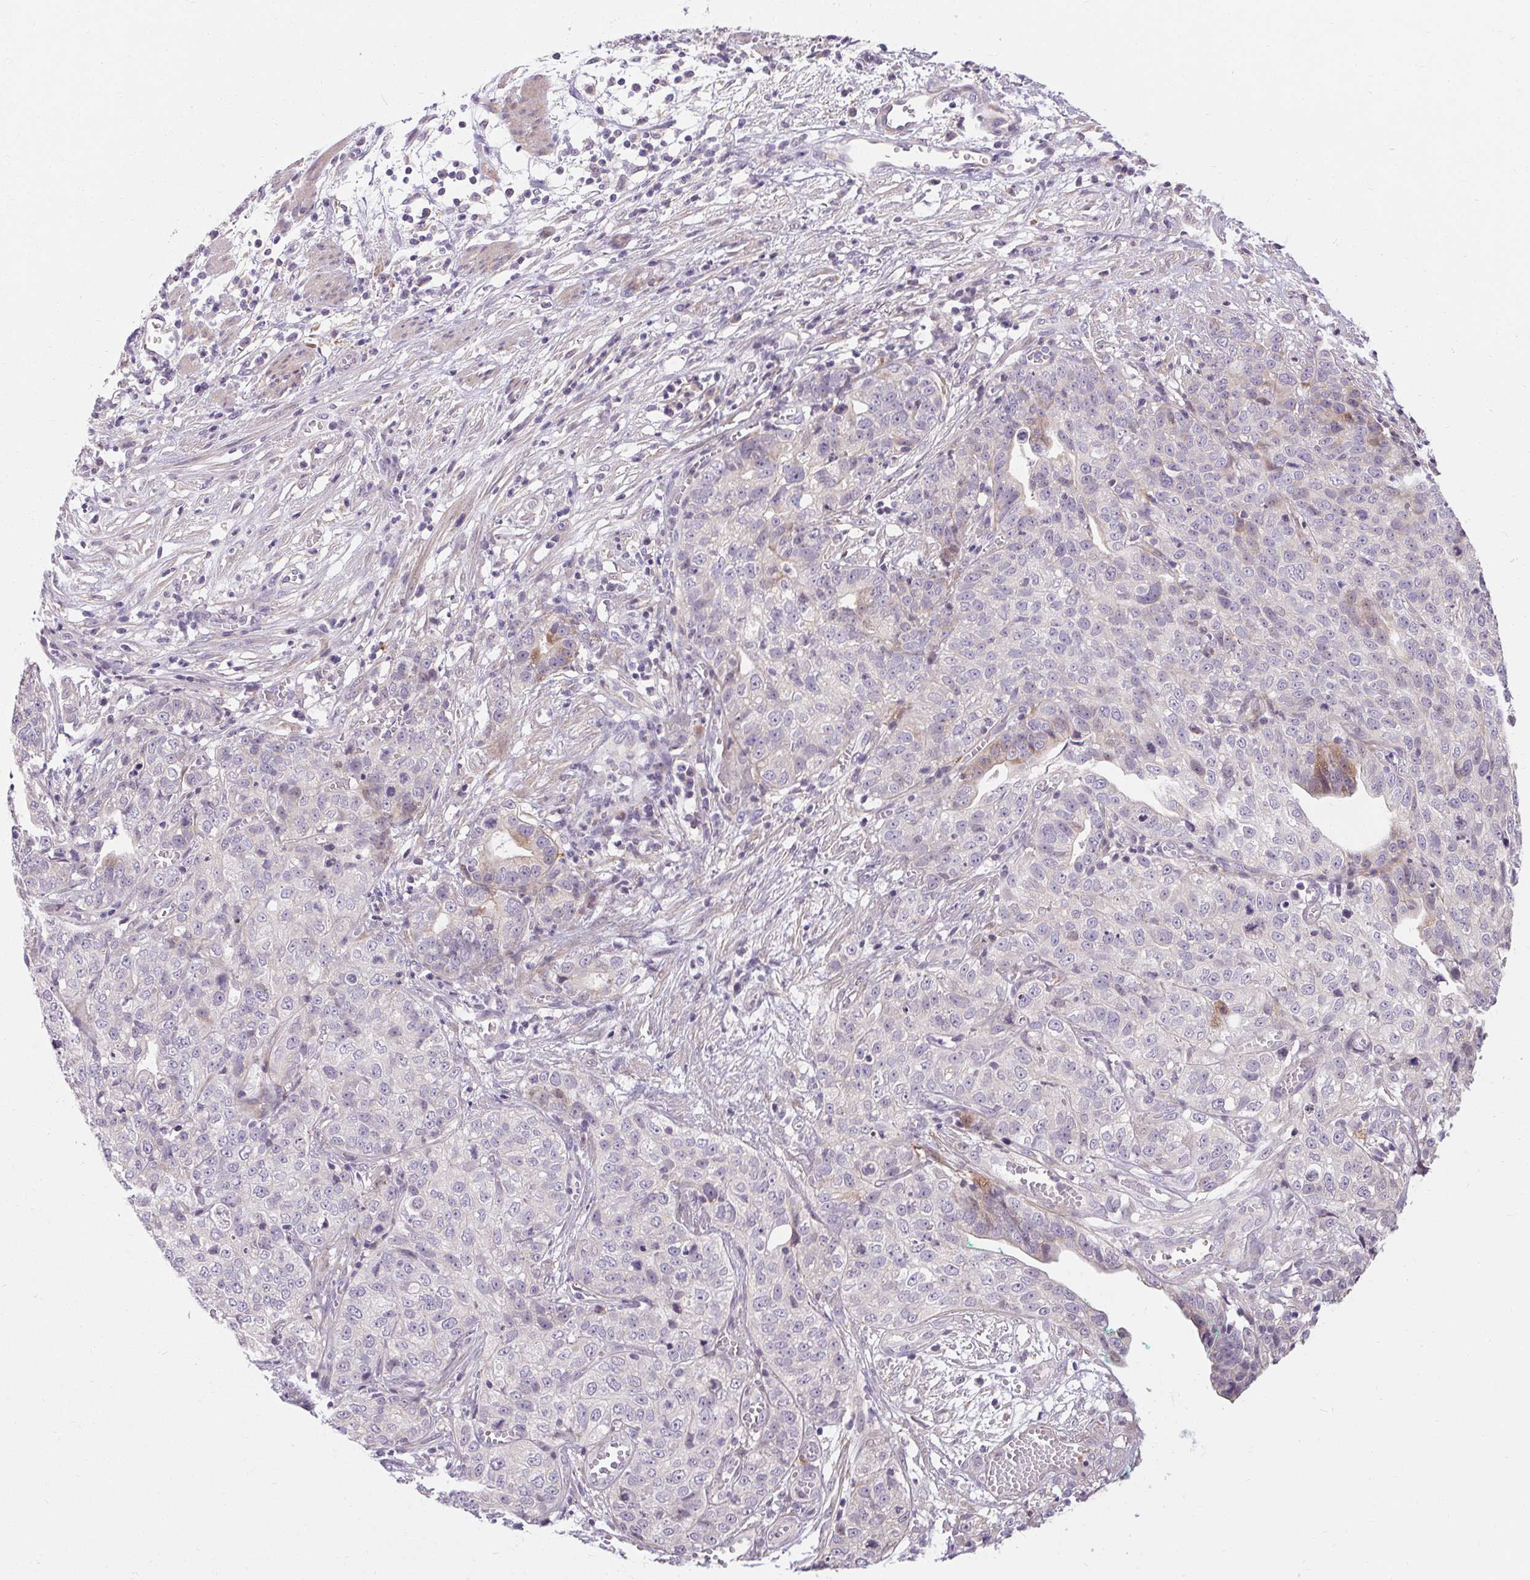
{"staining": {"intensity": "negative", "quantity": "none", "location": "none"}, "tissue": "stomach cancer", "cell_type": "Tumor cells", "image_type": "cancer", "snomed": [{"axis": "morphology", "description": "Adenocarcinoma, NOS"}, {"axis": "topography", "description": "Stomach, upper"}], "caption": "This is a histopathology image of IHC staining of stomach cancer (adenocarcinoma), which shows no expression in tumor cells.", "gene": "TMEM52B", "patient": {"sex": "female", "age": 67}}